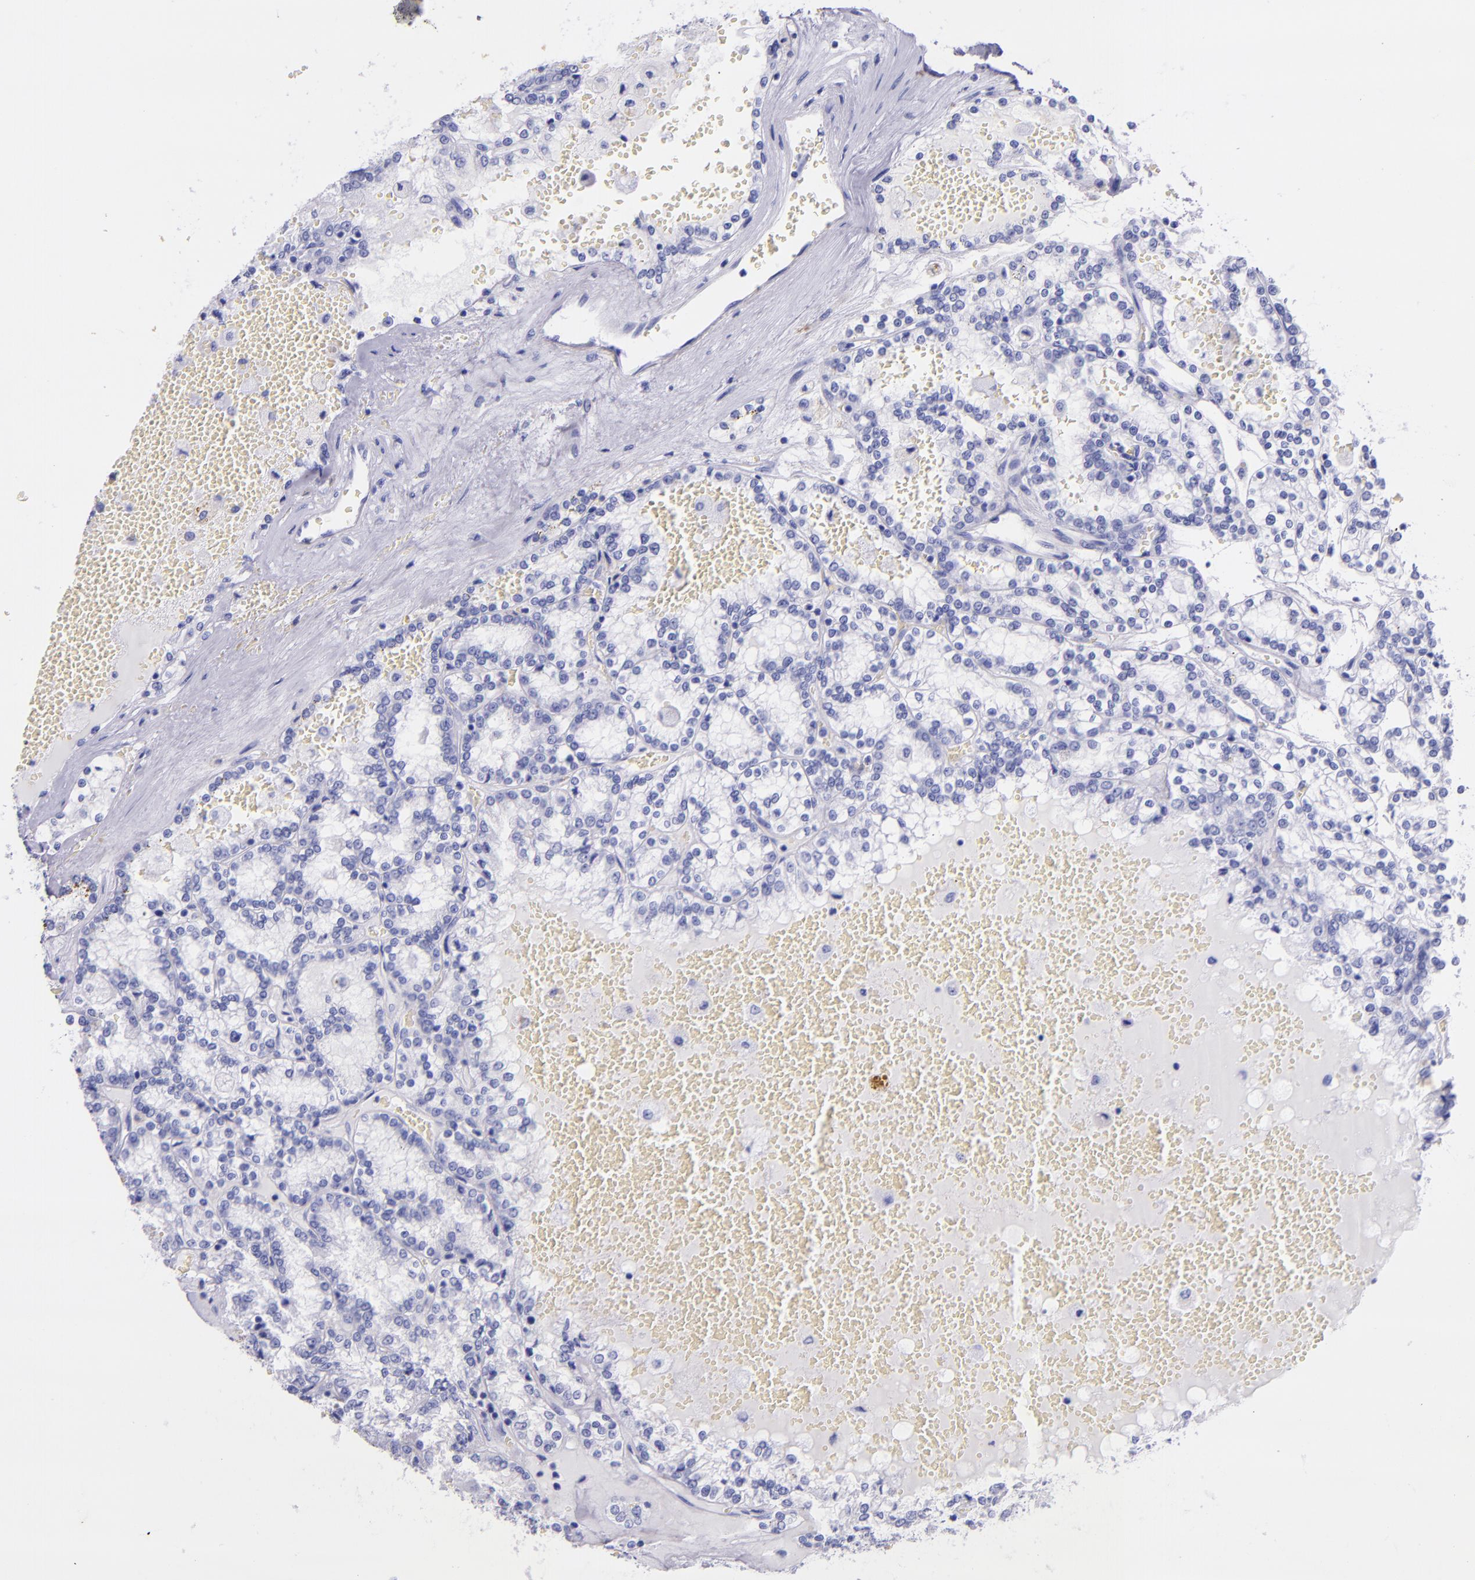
{"staining": {"intensity": "negative", "quantity": "none", "location": "none"}, "tissue": "renal cancer", "cell_type": "Tumor cells", "image_type": "cancer", "snomed": [{"axis": "morphology", "description": "Adenocarcinoma, NOS"}, {"axis": "topography", "description": "Kidney"}], "caption": "IHC histopathology image of human renal adenocarcinoma stained for a protein (brown), which displays no positivity in tumor cells.", "gene": "LAG3", "patient": {"sex": "female", "age": 56}}